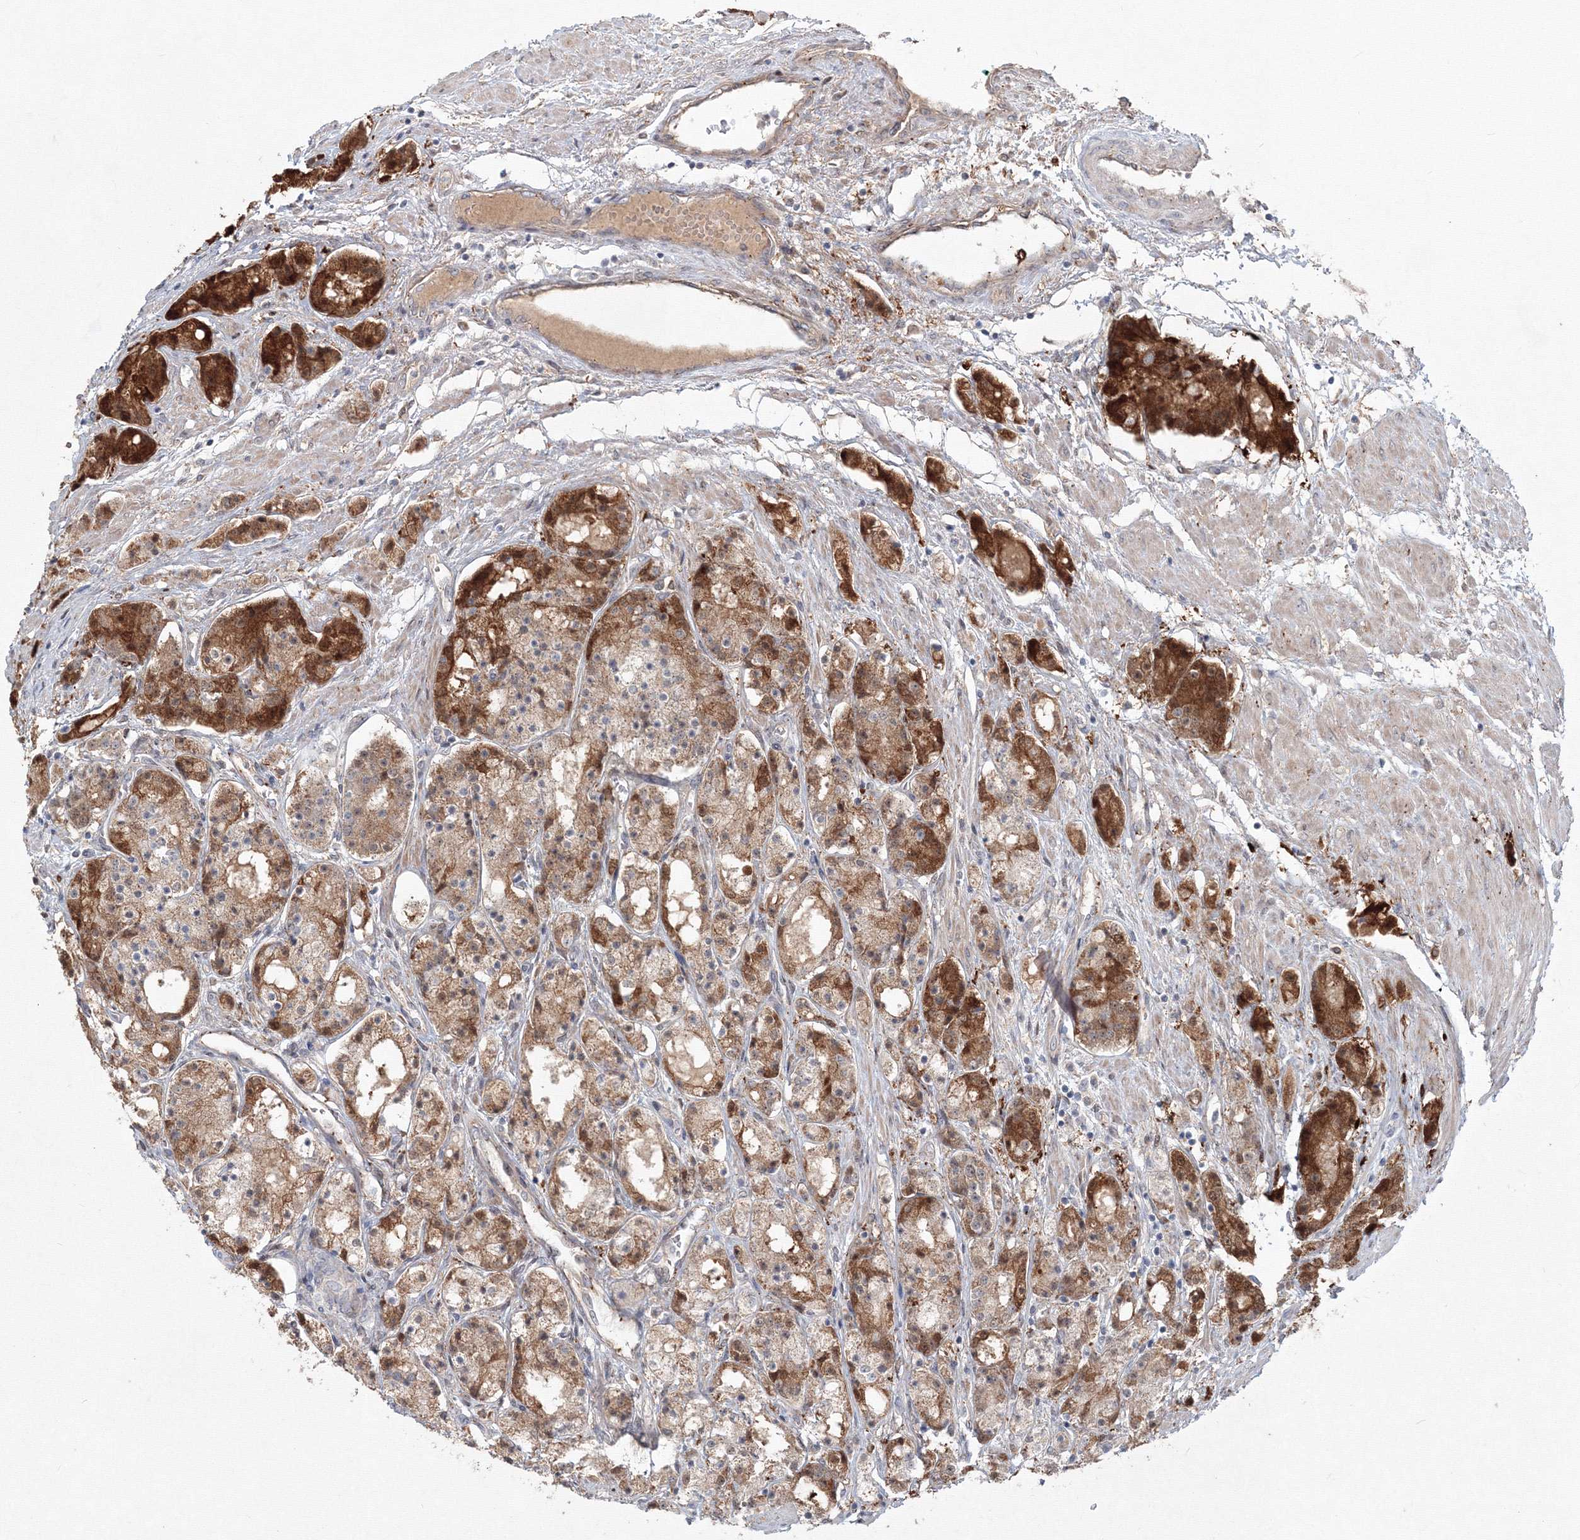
{"staining": {"intensity": "strong", "quantity": ">75%", "location": "cytoplasmic/membranous"}, "tissue": "prostate cancer", "cell_type": "Tumor cells", "image_type": "cancer", "snomed": [{"axis": "morphology", "description": "Adenocarcinoma, High grade"}, {"axis": "topography", "description": "Prostate"}], "caption": "Strong cytoplasmic/membranous staining is seen in approximately >75% of tumor cells in prostate adenocarcinoma (high-grade).", "gene": "MKRN2", "patient": {"sex": "male", "age": 60}}